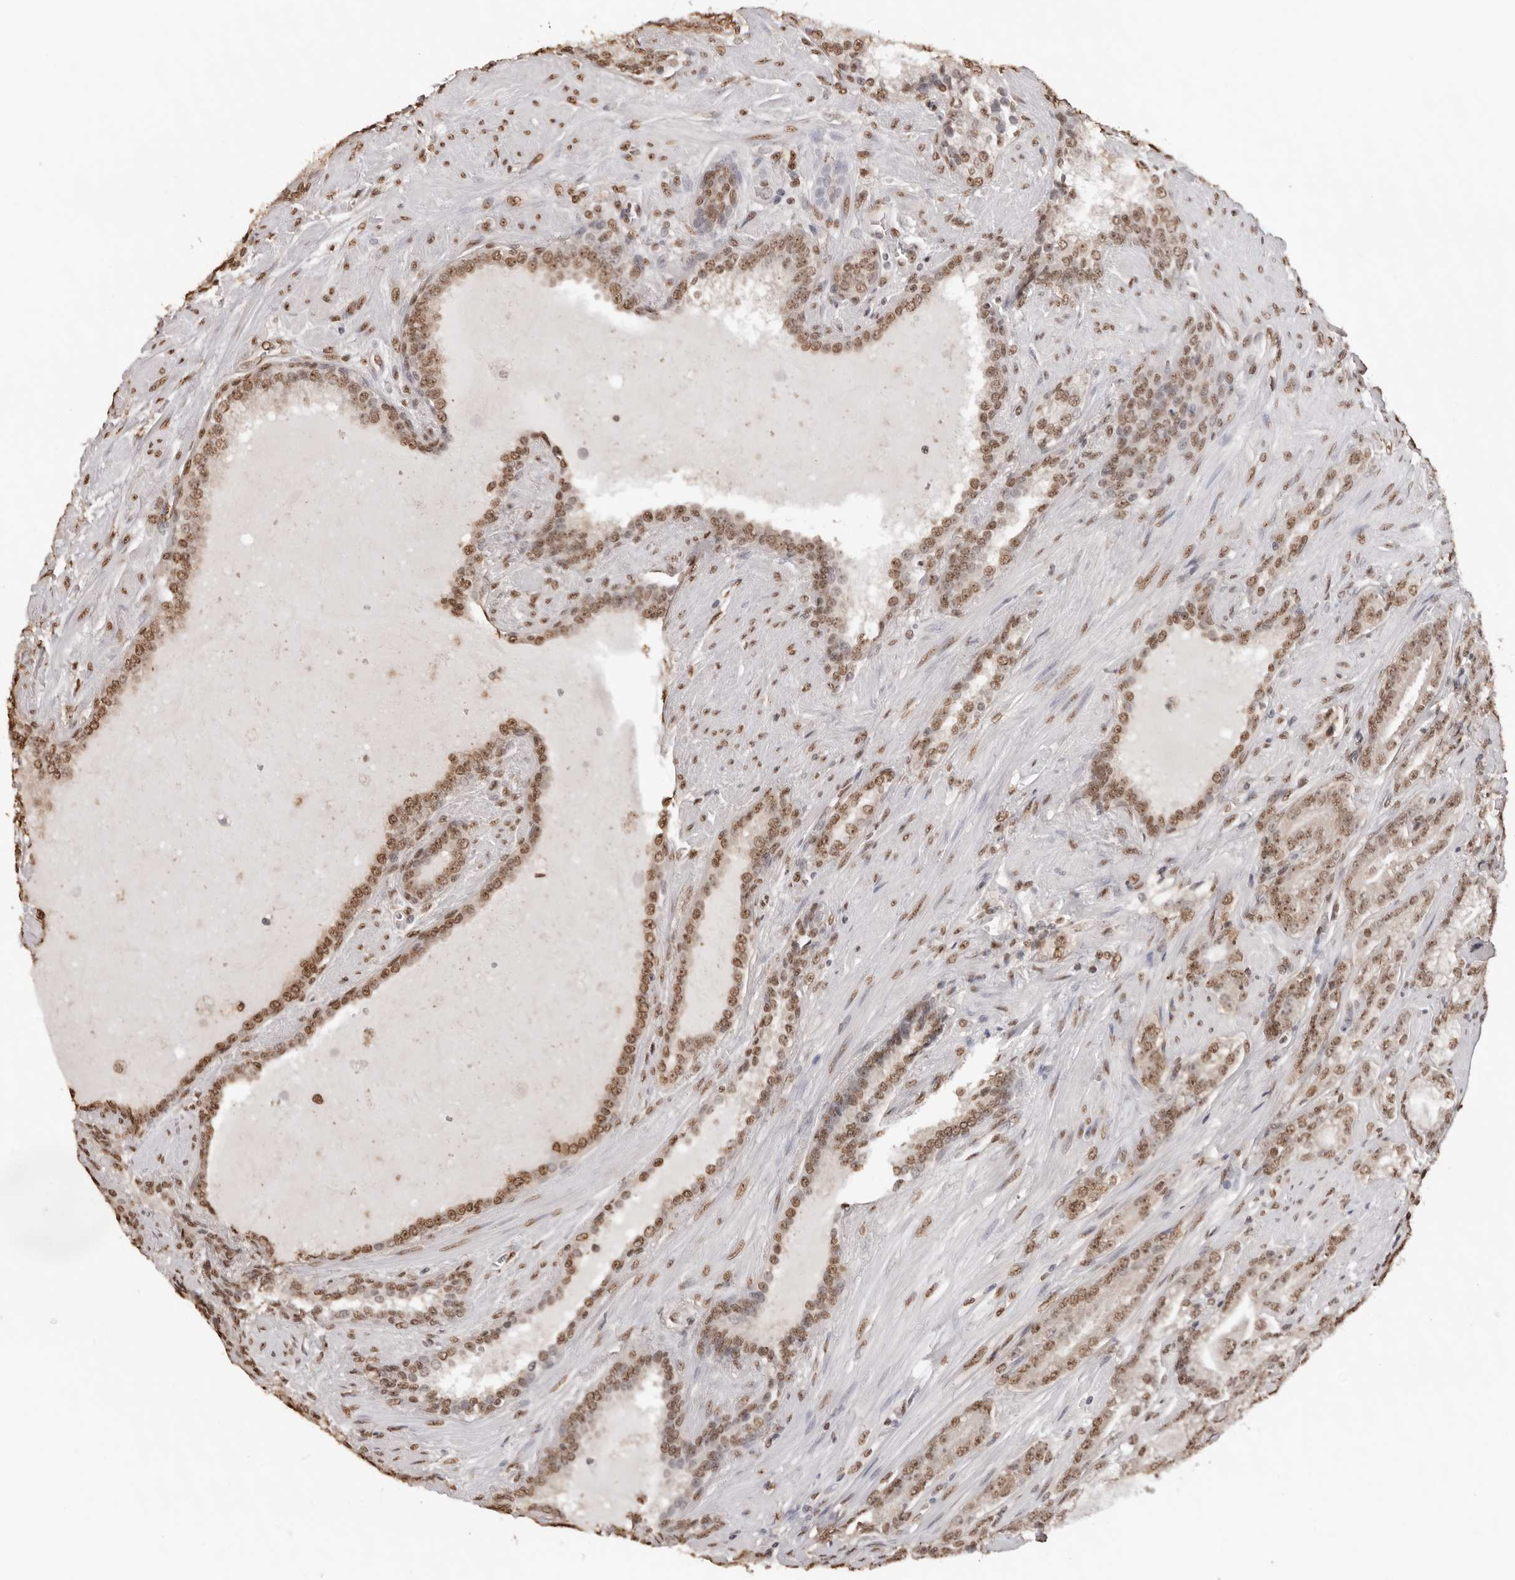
{"staining": {"intensity": "moderate", "quantity": ">75%", "location": "nuclear"}, "tissue": "prostate cancer", "cell_type": "Tumor cells", "image_type": "cancer", "snomed": [{"axis": "morphology", "description": "Adenocarcinoma, High grade"}, {"axis": "topography", "description": "Prostate"}], "caption": "Prostate adenocarcinoma (high-grade) stained for a protein (brown) reveals moderate nuclear positive expression in approximately >75% of tumor cells.", "gene": "OLIG3", "patient": {"sex": "male", "age": 73}}